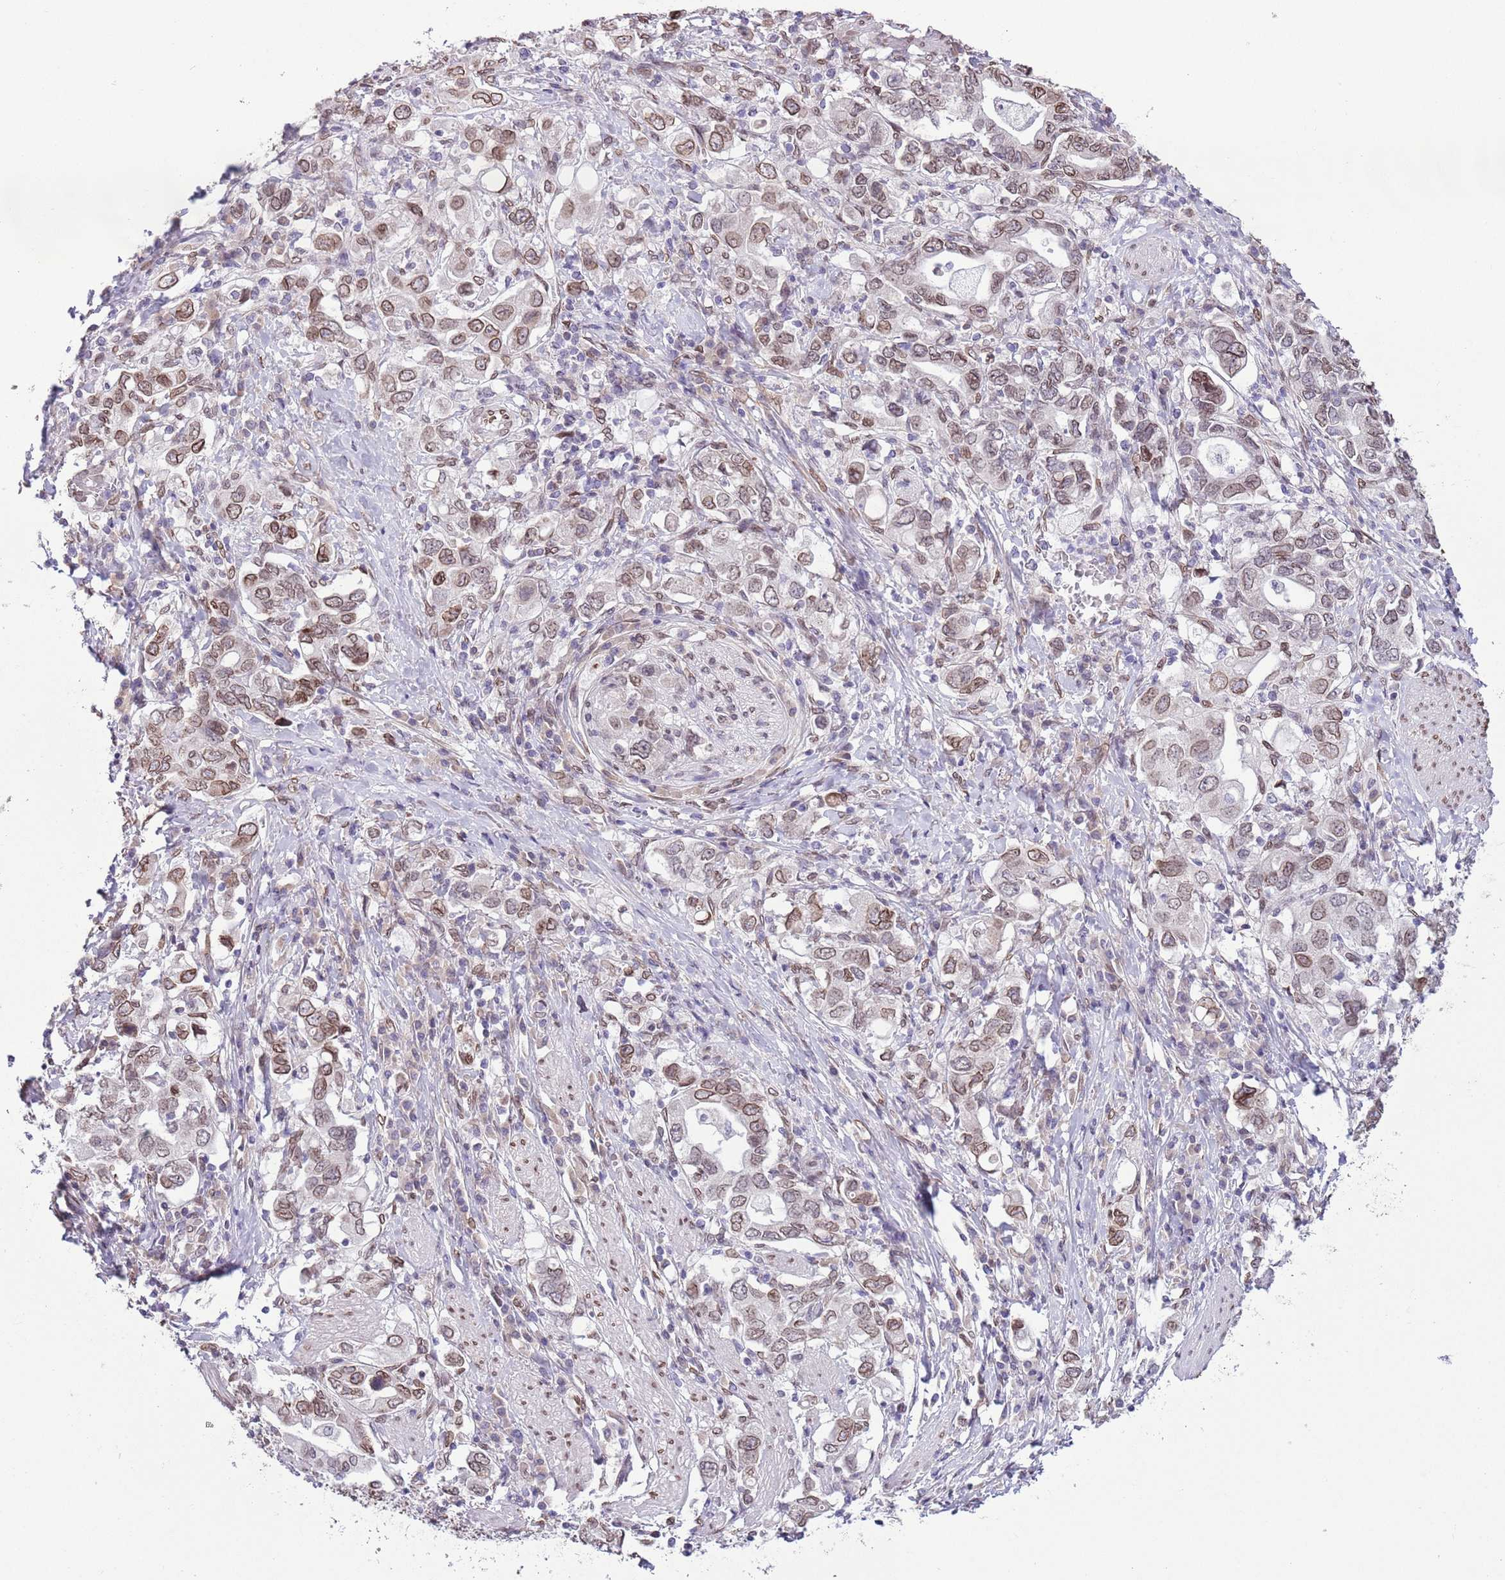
{"staining": {"intensity": "moderate", "quantity": ">75%", "location": "cytoplasmic/membranous,nuclear"}, "tissue": "stomach cancer", "cell_type": "Tumor cells", "image_type": "cancer", "snomed": [{"axis": "morphology", "description": "Adenocarcinoma, NOS"}, {"axis": "topography", "description": "Stomach, upper"}, {"axis": "topography", "description": "Stomach"}], "caption": "Tumor cells exhibit medium levels of moderate cytoplasmic/membranous and nuclear staining in about >75% of cells in stomach cancer (adenocarcinoma).", "gene": "ZGLP1", "patient": {"sex": "male", "age": 62}}